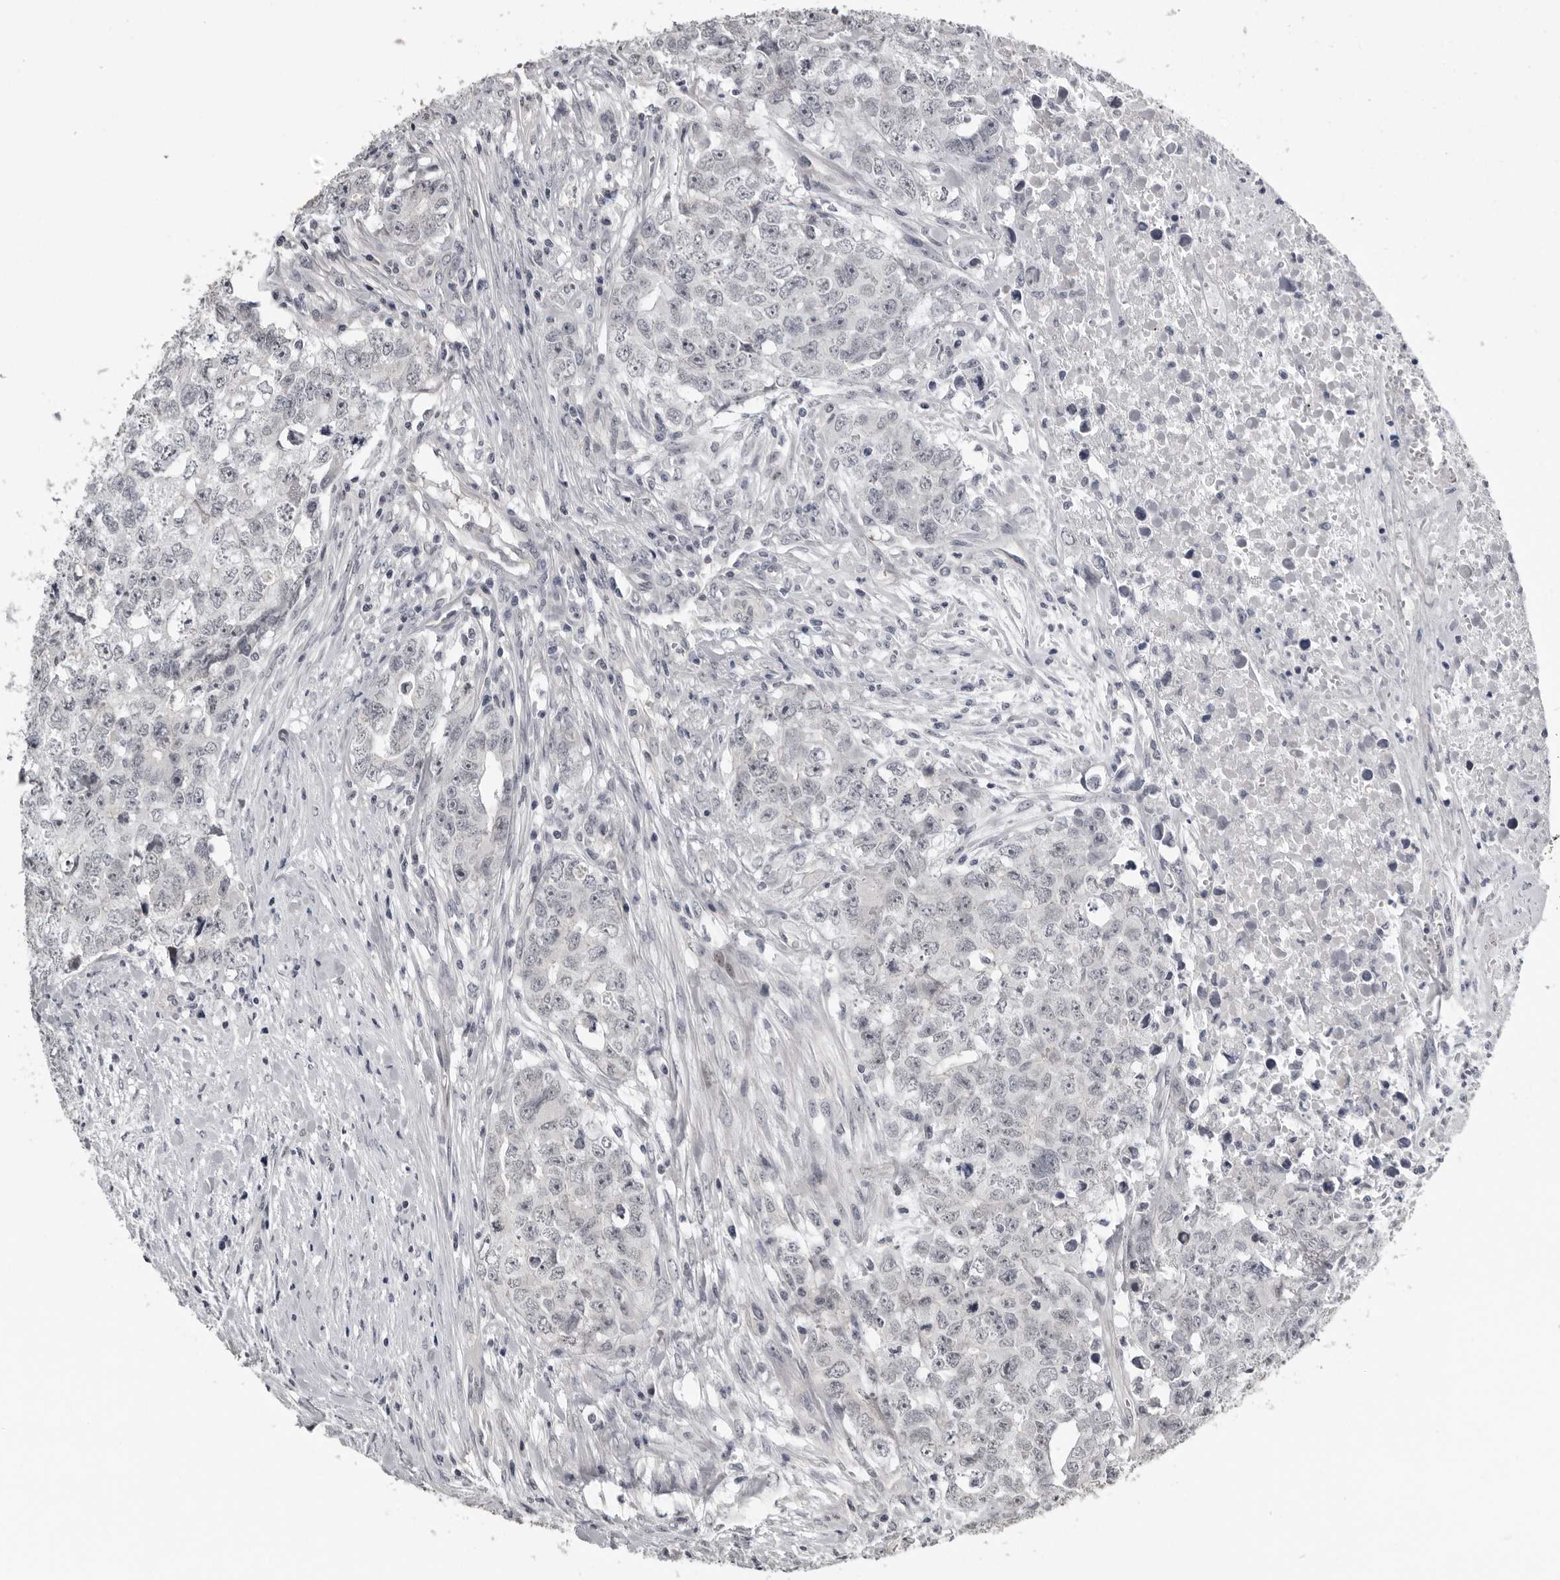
{"staining": {"intensity": "negative", "quantity": "none", "location": "none"}, "tissue": "testis cancer", "cell_type": "Tumor cells", "image_type": "cancer", "snomed": [{"axis": "morphology", "description": "Carcinoma, Embryonal, NOS"}, {"axis": "topography", "description": "Testis"}], "caption": "Tumor cells are negative for protein expression in human embryonal carcinoma (testis). (Brightfield microscopy of DAB IHC at high magnification).", "gene": "PRRX2", "patient": {"sex": "male", "age": 28}}